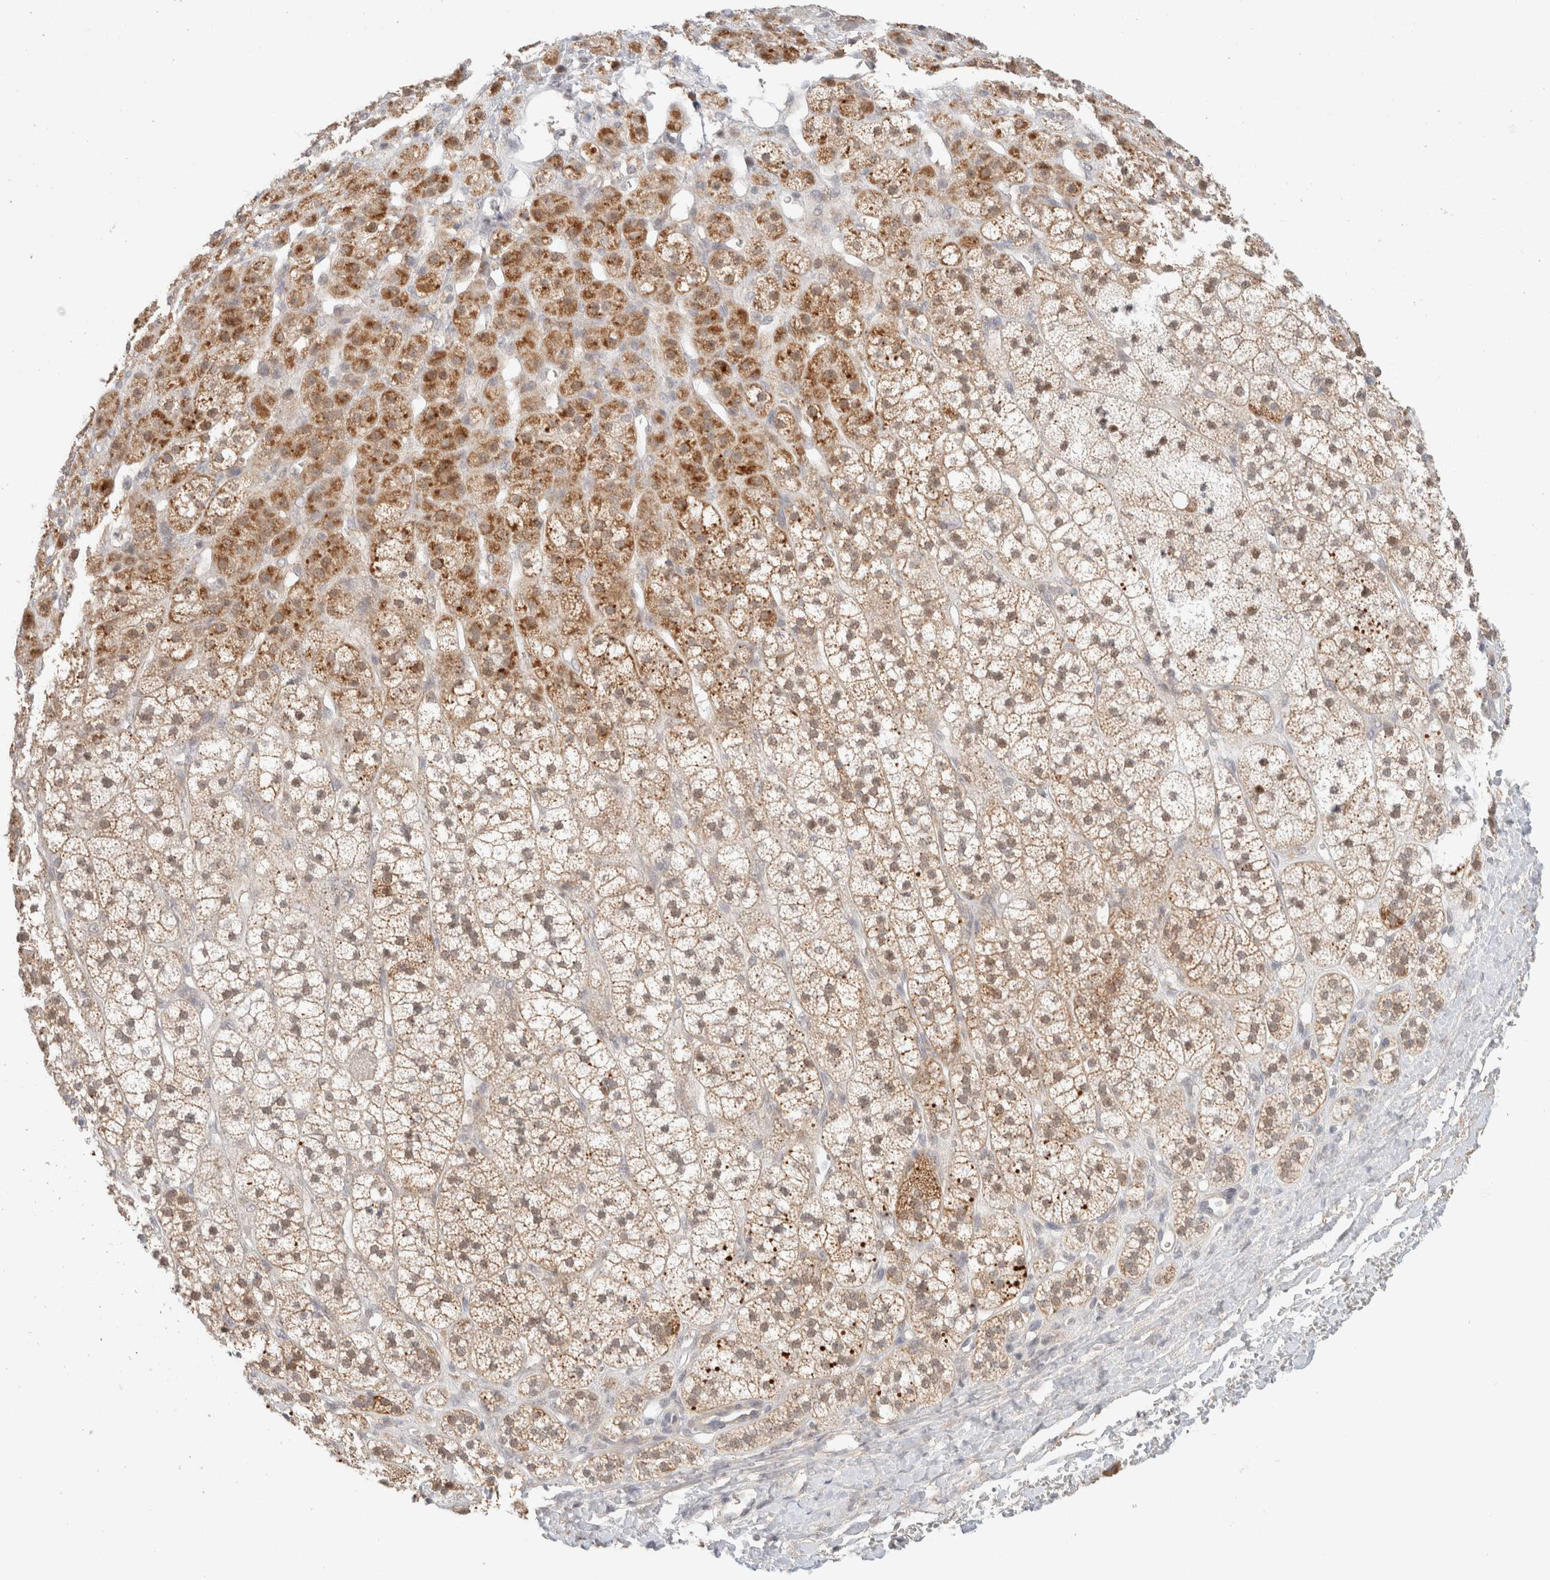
{"staining": {"intensity": "moderate", "quantity": ">75%", "location": "cytoplasmic/membranous"}, "tissue": "adrenal gland", "cell_type": "Glandular cells", "image_type": "normal", "snomed": [{"axis": "morphology", "description": "Normal tissue, NOS"}, {"axis": "topography", "description": "Adrenal gland"}], "caption": "Human adrenal gland stained with a brown dye shows moderate cytoplasmic/membranous positive staining in approximately >75% of glandular cells.", "gene": "MRM3", "patient": {"sex": "male", "age": 56}}